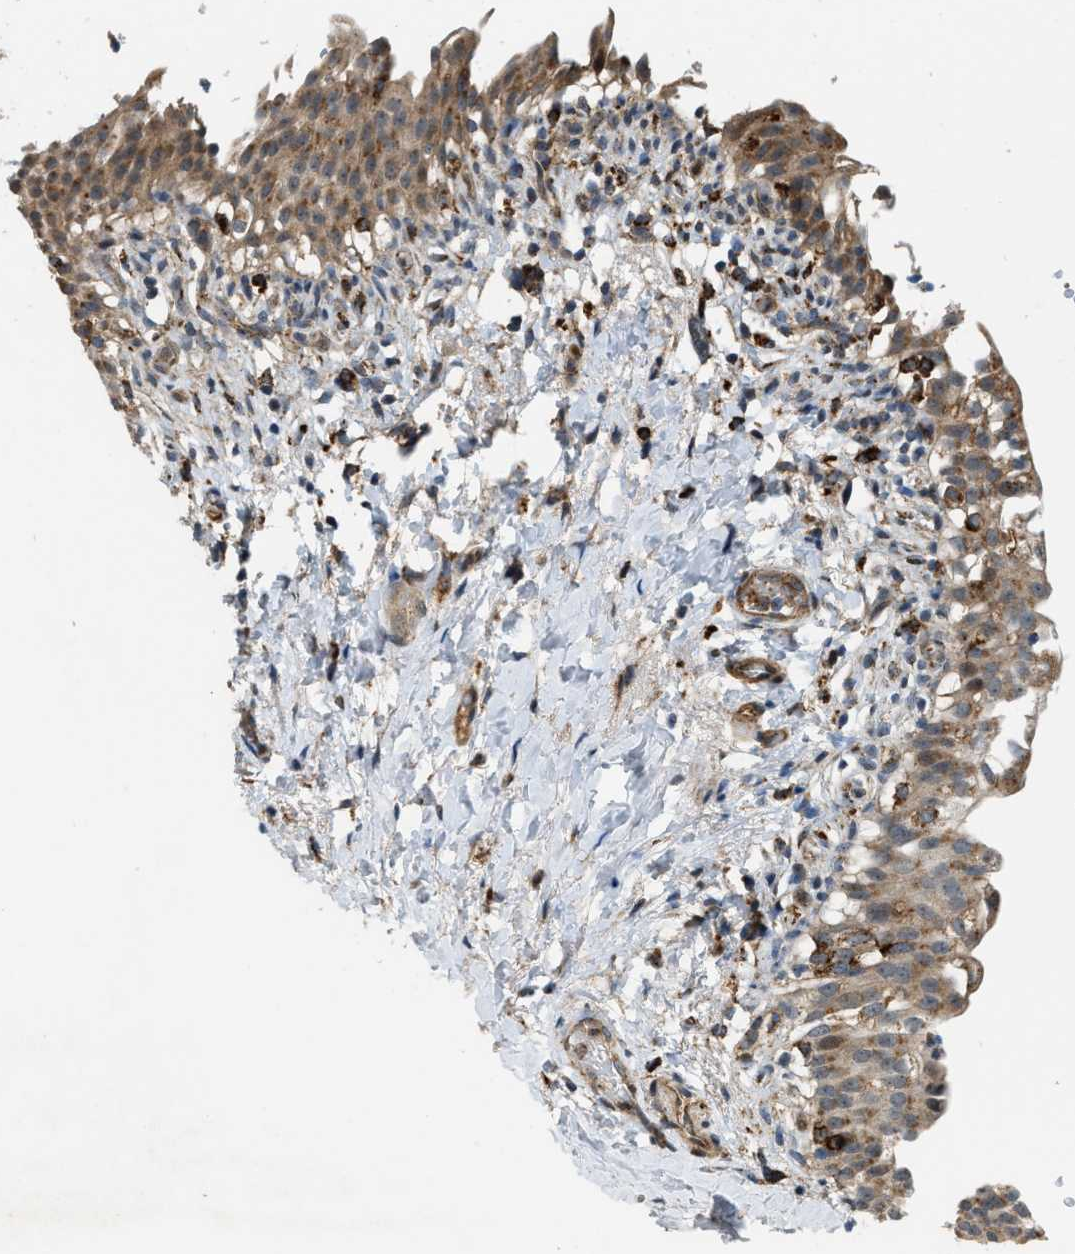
{"staining": {"intensity": "moderate", "quantity": ">75%", "location": "cytoplasmic/membranous"}, "tissue": "urinary bladder", "cell_type": "Urothelial cells", "image_type": "normal", "snomed": [{"axis": "morphology", "description": "Normal tissue, NOS"}, {"axis": "topography", "description": "Urinary bladder"}], "caption": "Immunohistochemical staining of benign human urinary bladder displays moderate cytoplasmic/membranous protein positivity in about >75% of urothelial cells. The staining was performed using DAB, with brown indicating positive protein expression. Nuclei are stained blue with hematoxylin.", "gene": "STARD3NL", "patient": {"sex": "female", "age": 60}}